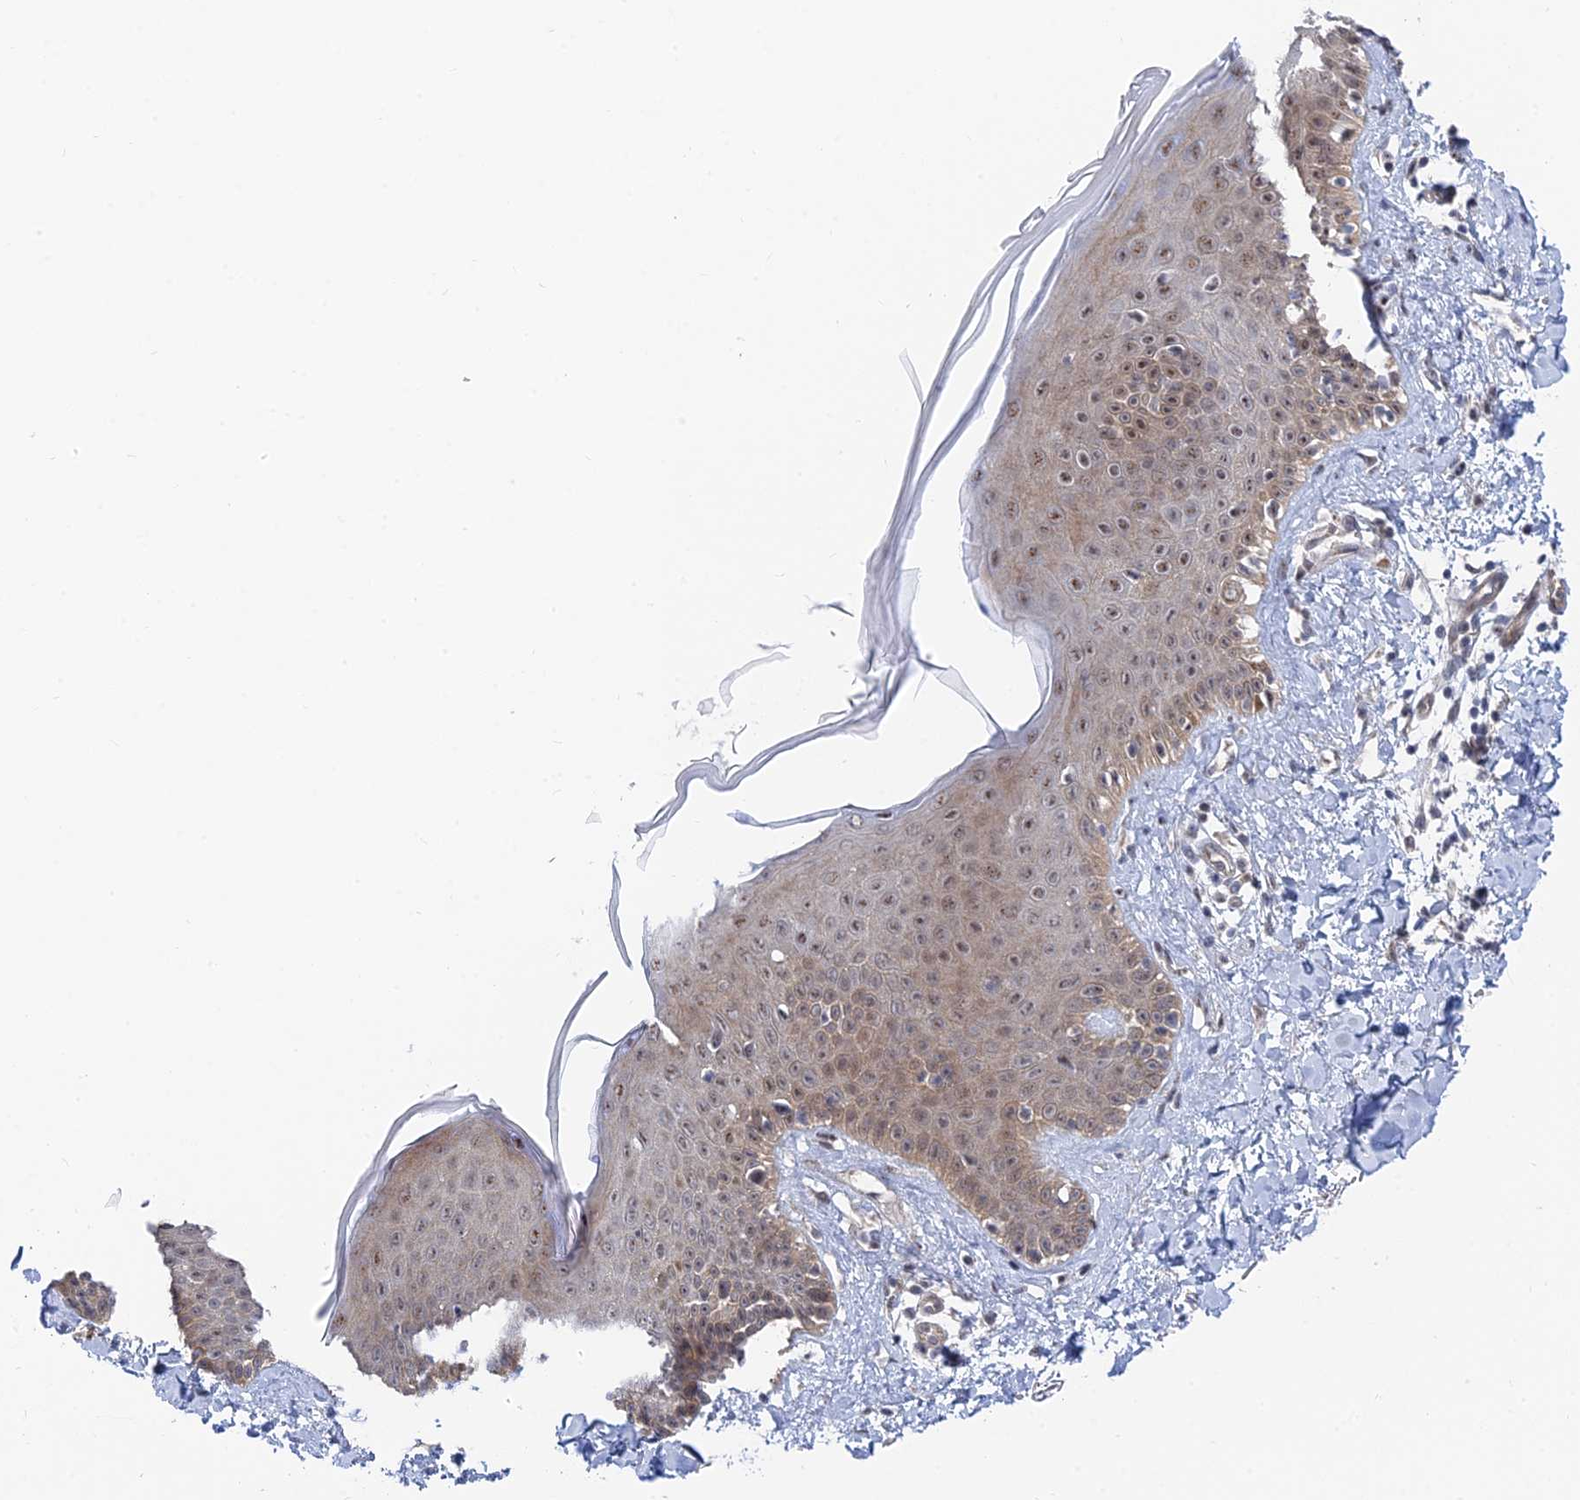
{"staining": {"intensity": "negative", "quantity": "none", "location": "none"}, "tissue": "skin", "cell_type": "Fibroblasts", "image_type": "normal", "snomed": [{"axis": "morphology", "description": "Normal tissue, NOS"}, {"axis": "topography", "description": "Skin"}], "caption": "Immunohistochemistry of normal human skin demonstrates no expression in fibroblasts.", "gene": "CFAP92", "patient": {"sex": "female", "age": 58}}